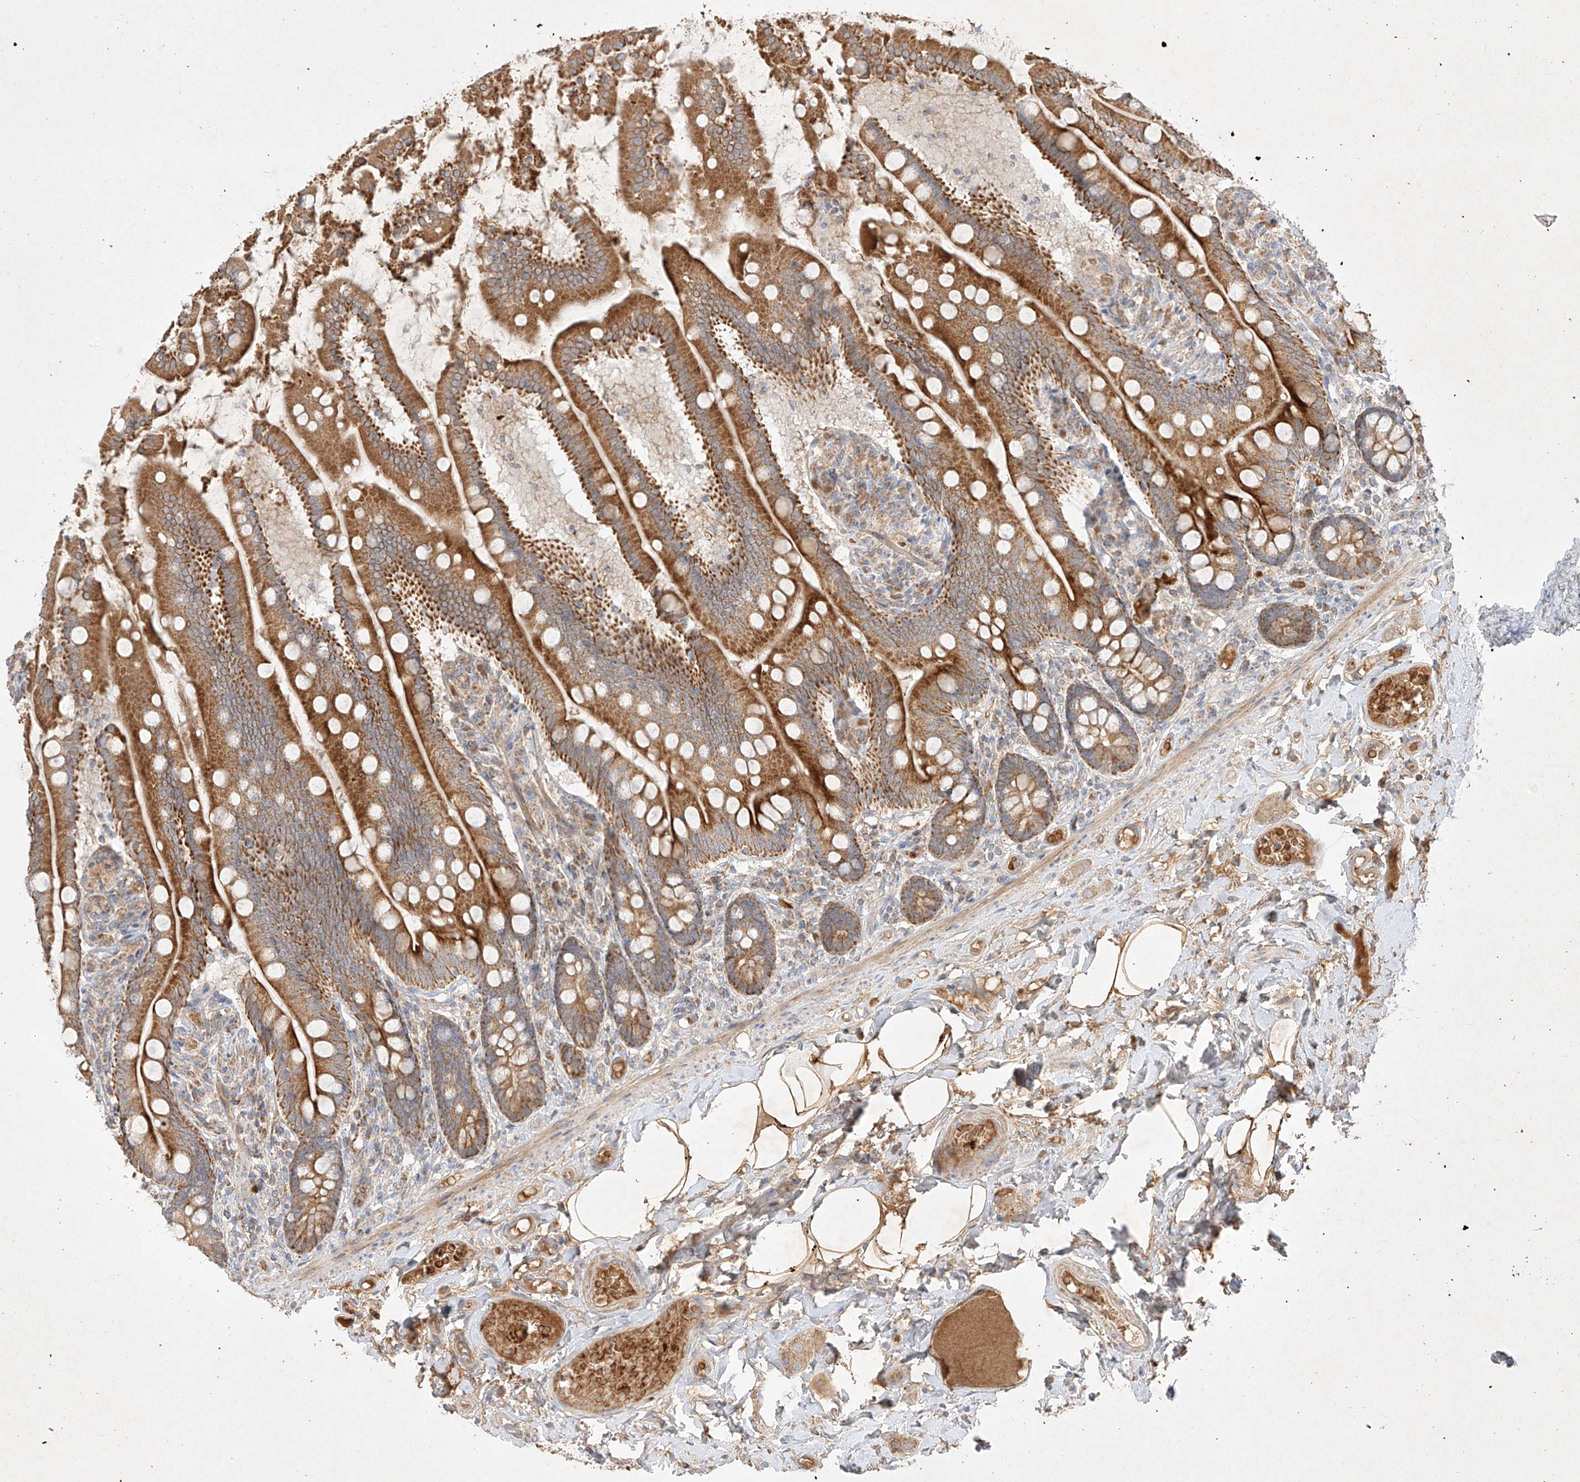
{"staining": {"intensity": "strong", "quantity": ">75%", "location": "cytoplasmic/membranous"}, "tissue": "small intestine", "cell_type": "Glandular cells", "image_type": "normal", "snomed": [{"axis": "morphology", "description": "Normal tissue, NOS"}, {"axis": "topography", "description": "Small intestine"}], "caption": "Normal small intestine was stained to show a protein in brown. There is high levels of strong cytoplasmic/membranous staining in about >75% of glandular cells.", "gene": "KPNA7", "patient": {"sex": "female", "age": 64}}